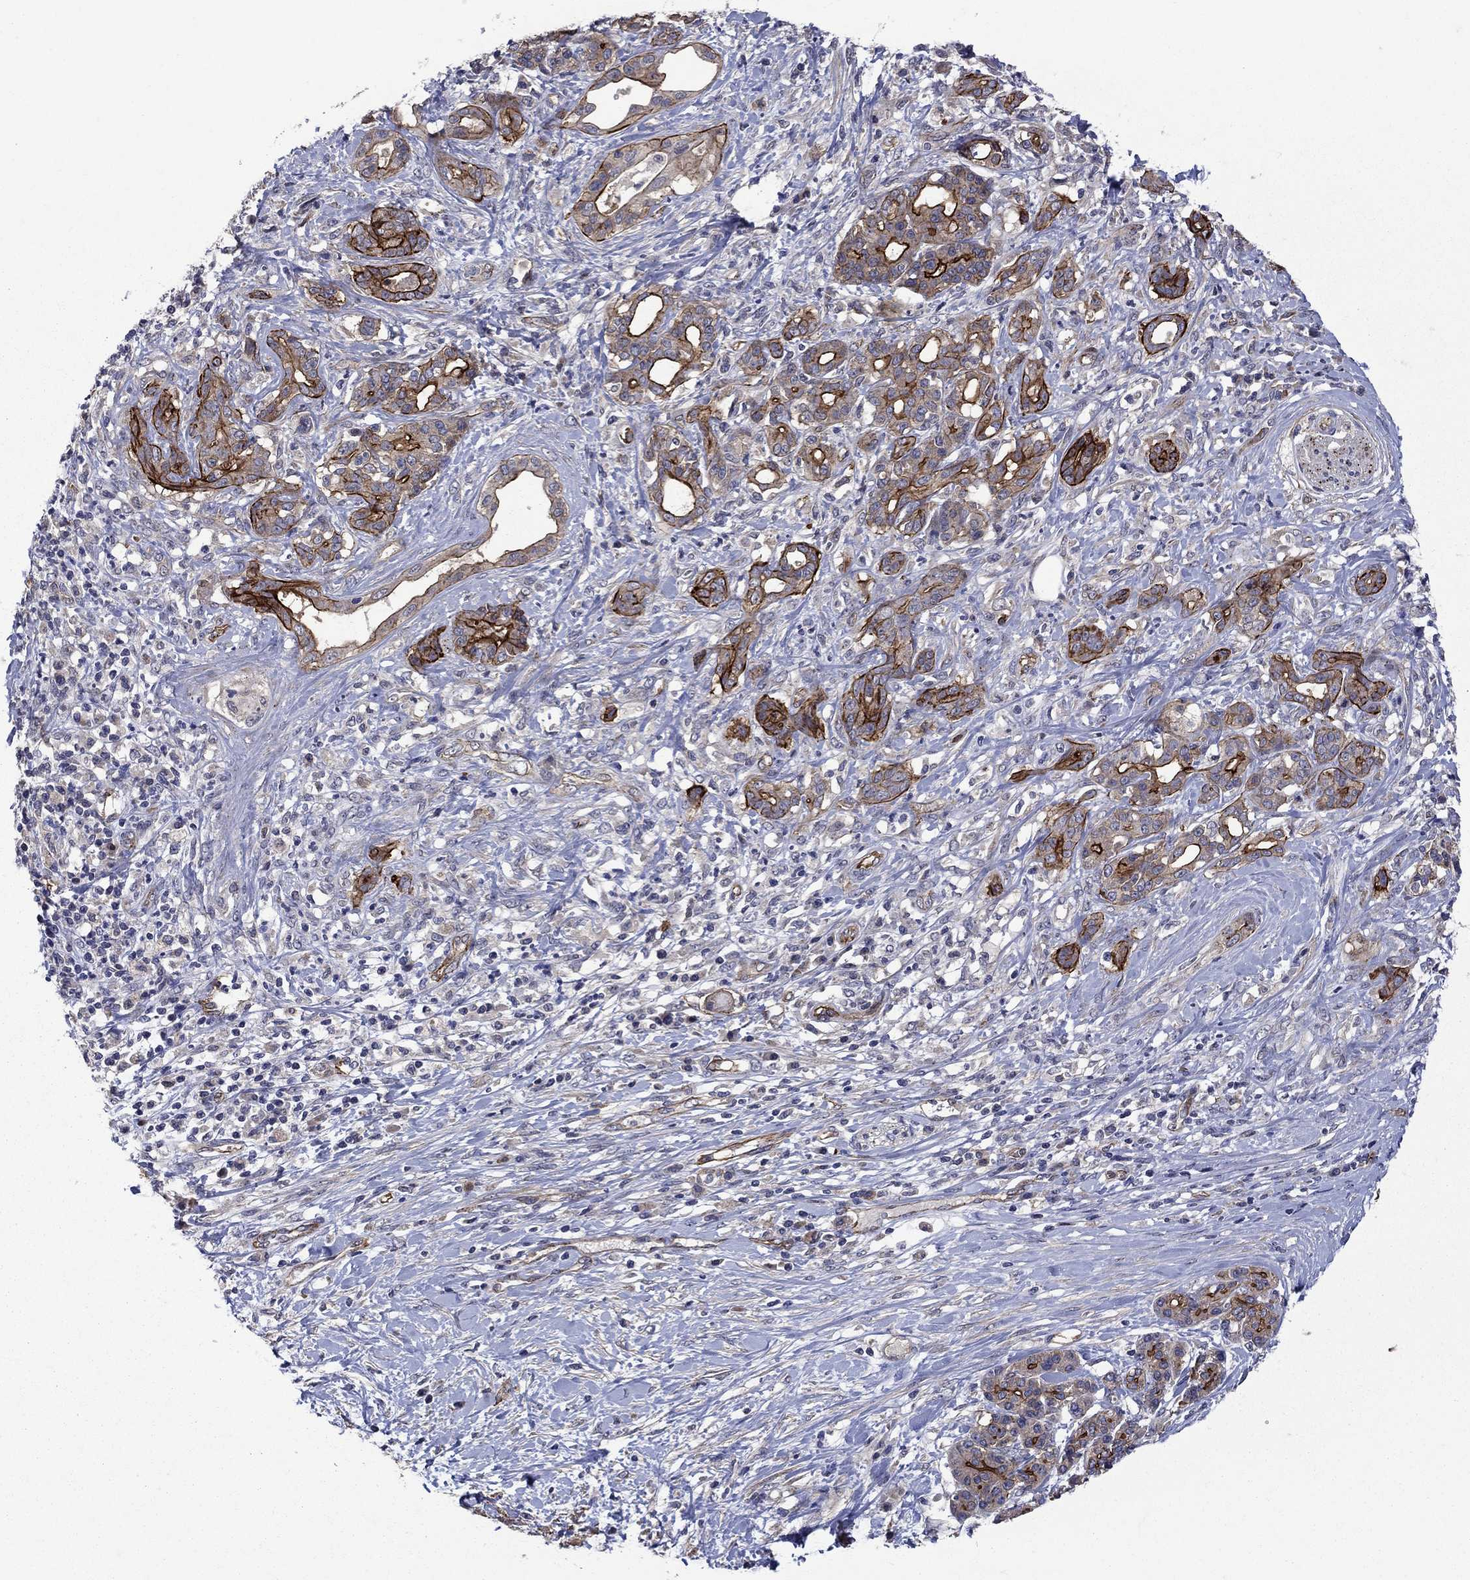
{"staining": {"intensity": "strong", "quantity": ">75%", "location": "cytoplasmic/membranous"}, "tissue": "pancreatic cancer", "cell_type": "Tumor cells", "image_type": "cancer", "snomed": [{"axis": "morphology", "description": "Adenocarcinoma, NOS"}, {"axis": "topography", "description": "Pancreas"}], "caption": "Pancreatic cancer stained with DAB (3,3'-diaminobenzidine) immunohistochemistry demonstrates high levels of strong cytoplasmic/membranous expression in about >75% of tumor cells.", "gene": "SLC7A1", "patient": {"sex": "female", "age": 56}}